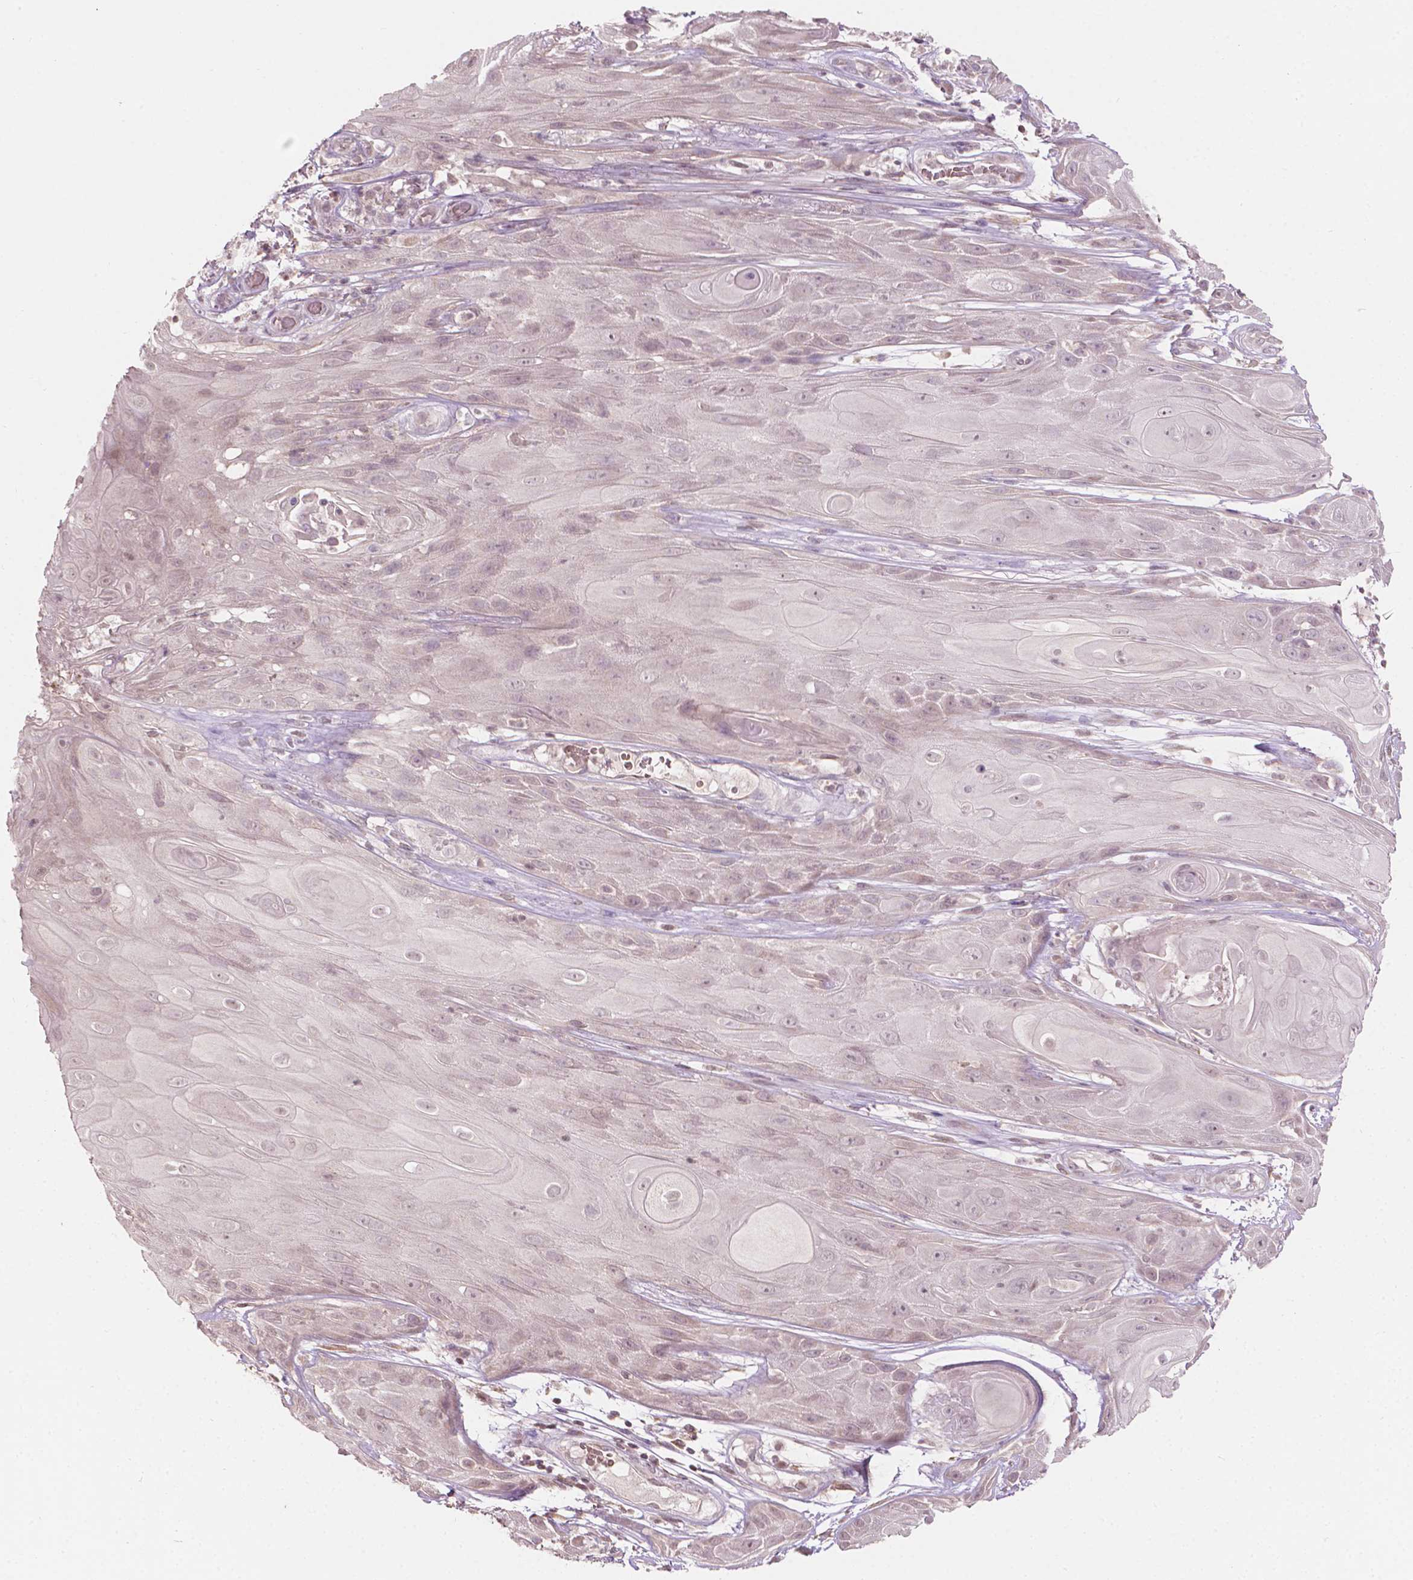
{"staining": {"intensity": "negative", "quantity": "none", "location": "none"}, "tissue": "skin cancer", "cell_type": "Tumor cells", "image_type": "cancer", "snomed": [{"axis": "morphology", "description": "Squamous cell carcinoma, NOS"}, {"axis": "topography", "description": "Skin"}], "caption": "Skin squamous cell carcinoma was stained to show a protein in brown. There is no significant expression in tumor cells. (Brightfield microscopy of DAB (3,3'-diaminobenzidine) IHC at high magnification).", "gene": "NOS1AP", "patient": {"sex": "male", "age": 62}}